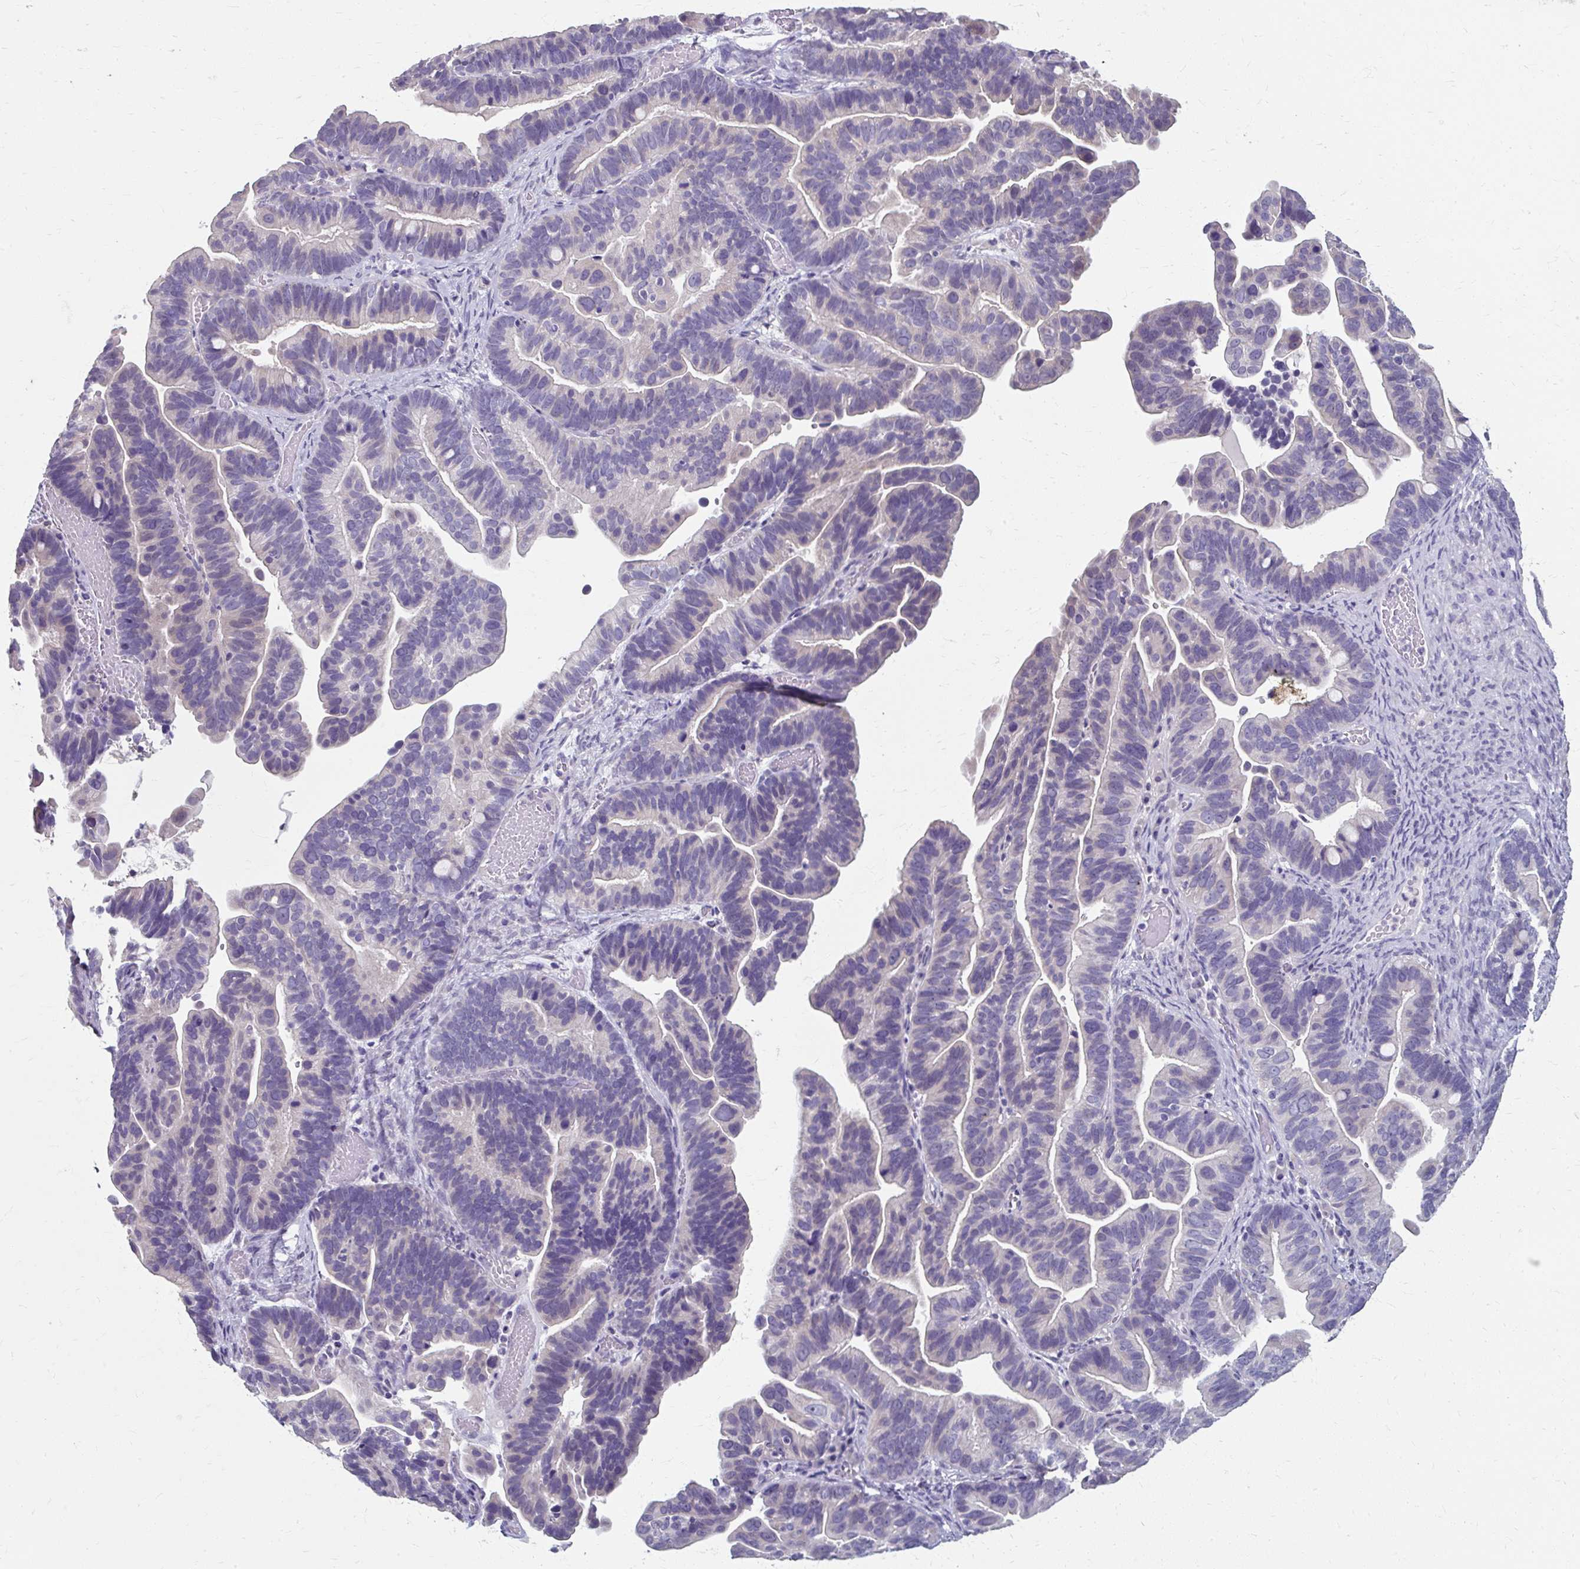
{"staining": {"intensity": "negative", "quantity": "none", "location": "none"}, "tissue": "ovarian cancer", "cell_type": "Tumor cells", "image_type": "cancer", "snomed": [{"axis": "morphology", "description": "Cystadenocarcinoma, serous, NOS"}, {"axis": "topography", "description": "Ovary"}], "caption": "This is an immunohistochemistry micrograph of human ovarian cancer (serous cystadenocarcinoma). There is no staining in tumor cells.", "gene": "KLHL24", "patient": {"sex": "female", "age": 56}}